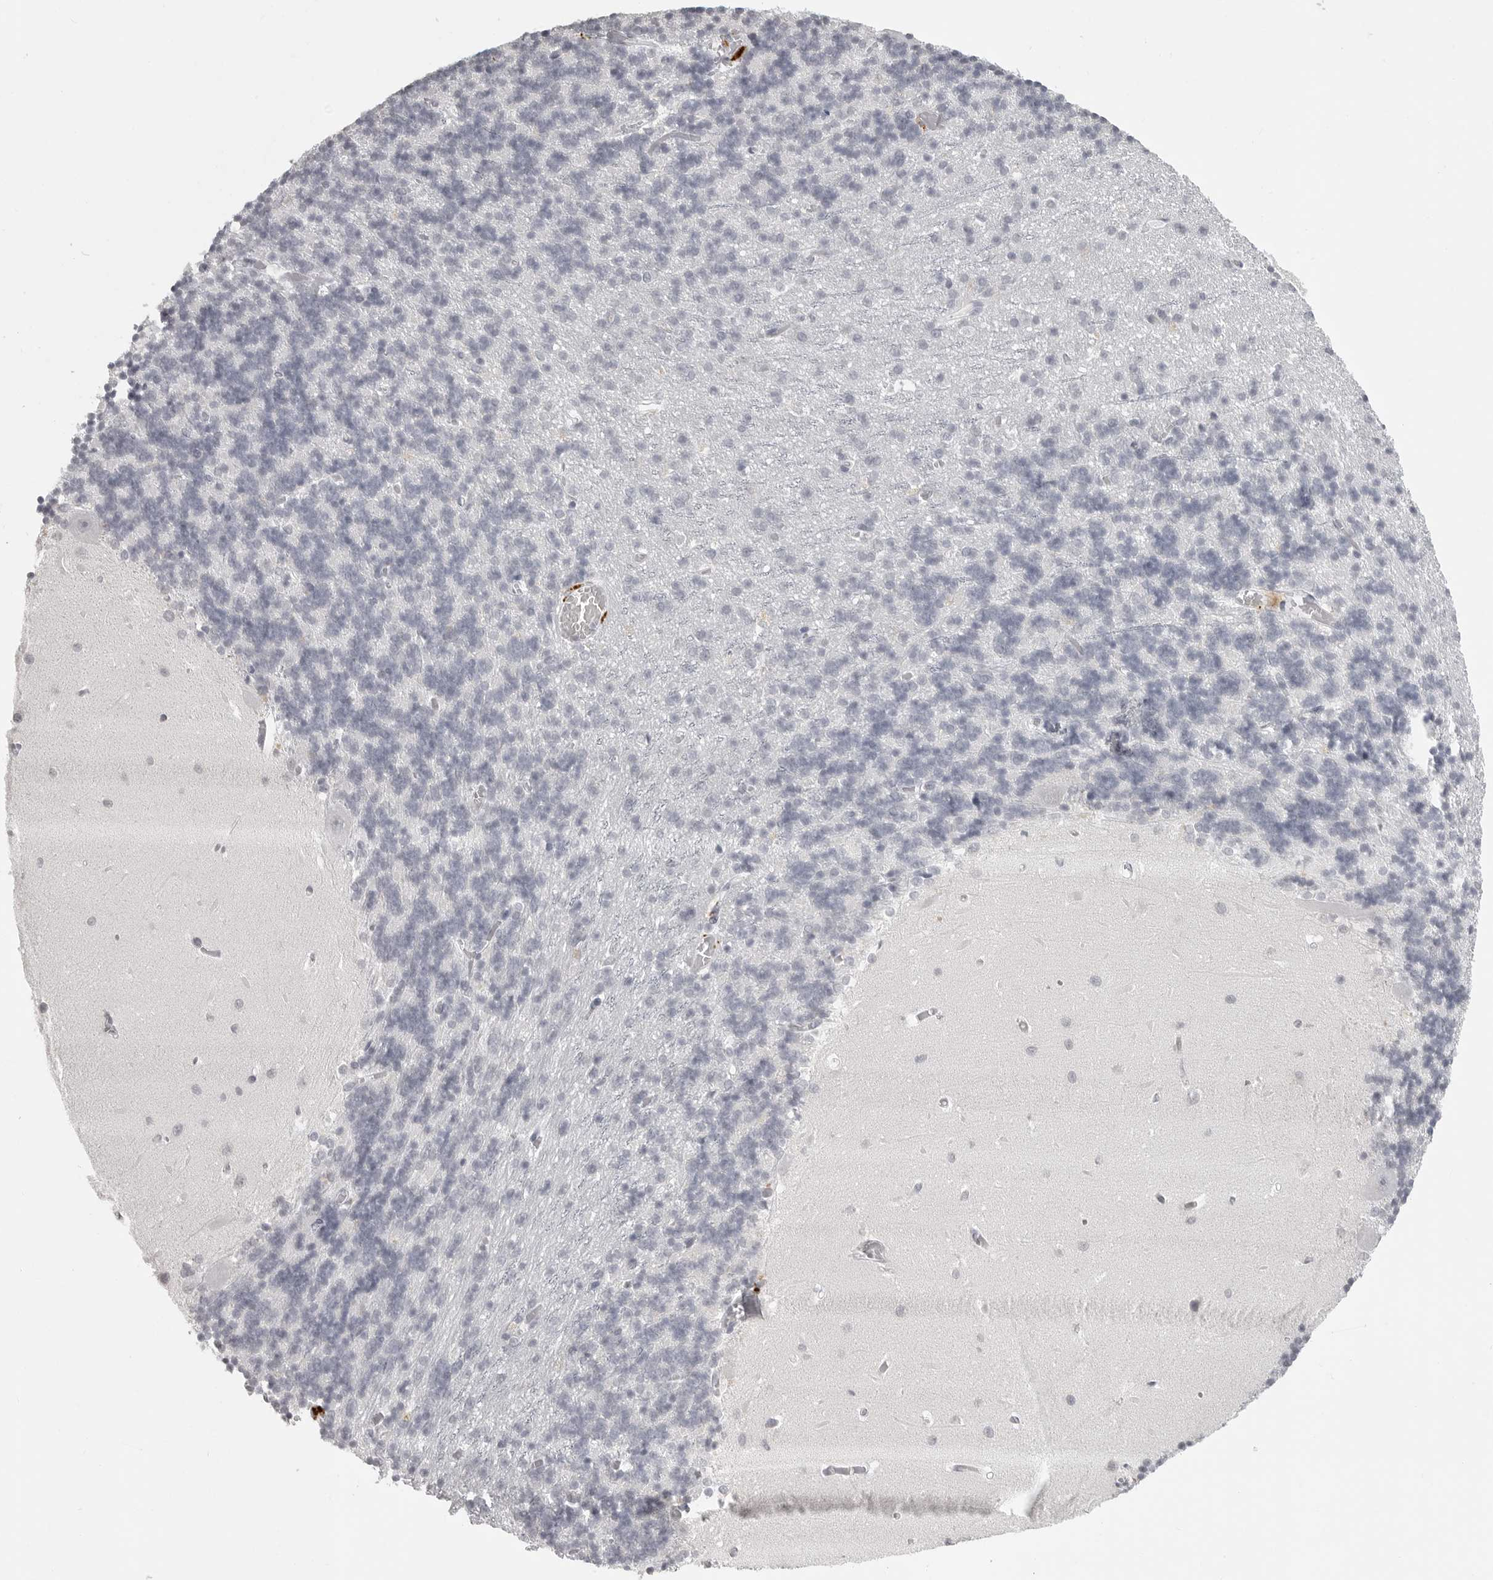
{"staining": {"intensity": "negative", "quantity": "none", "location": "none"}, "tissue": "cerebellum", "cell_type": "Cells in granular layer", "image_type": "normal", "snomed": [{"axis": "morphology", "description": "Normal tissue, NOS"}, {"axis": "topography", "description": "Cerebellum"}], "caption": "IHC photomicrograph of unremarkable cerebellum: human cerebellum stained with DAB displays no significant protein expression in cells in granular layer. The staining is performed using DAB (3,3'-diaminobenzidine) brown chromogen with nuclei counter-stained in using hematoxylin.", "gene": "PRSS1", "patient": {"sex": "male", "age": 37}}